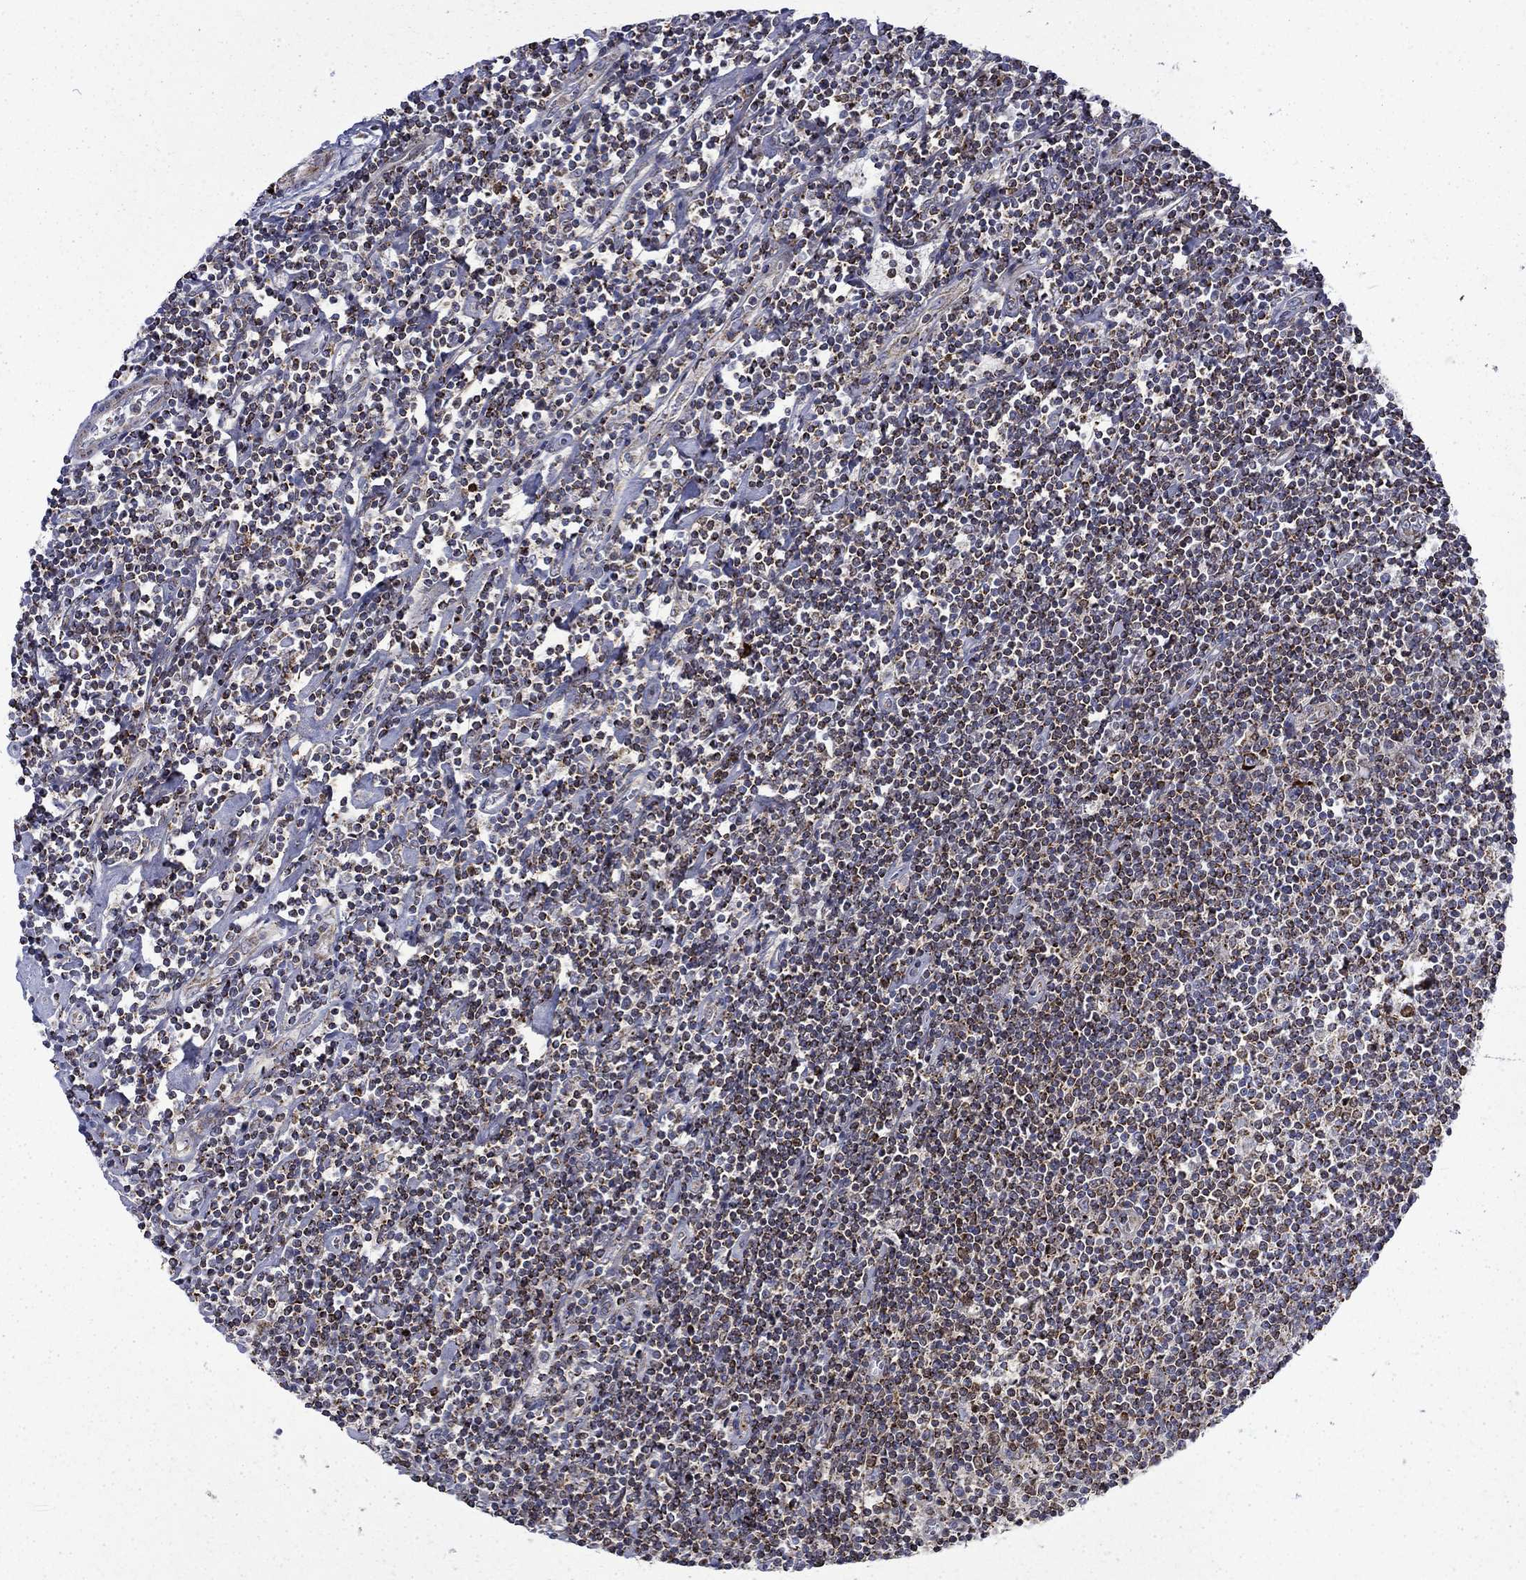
{"staining": {"intensity": "strong", "quantity": "<25%", "location": "cytoplasmic/membranous"}, "tissue": "lymphoma", "cell_type": "Tumor cells", "image_type": "cancer", "snomed": [{"axis": "morphology", "description": "Hodgkin's disease, NOS"}, {"axis": "topography", "description": "Lymph node"}], "caption": "This is an image of immunohistochemistry staining of Hodgkin's disease, which shows strong expression in the cytoplasmic/membranous of tumor cells.", "gene": "PCBP3", "patient": {"sex": "male", "age": 40}}